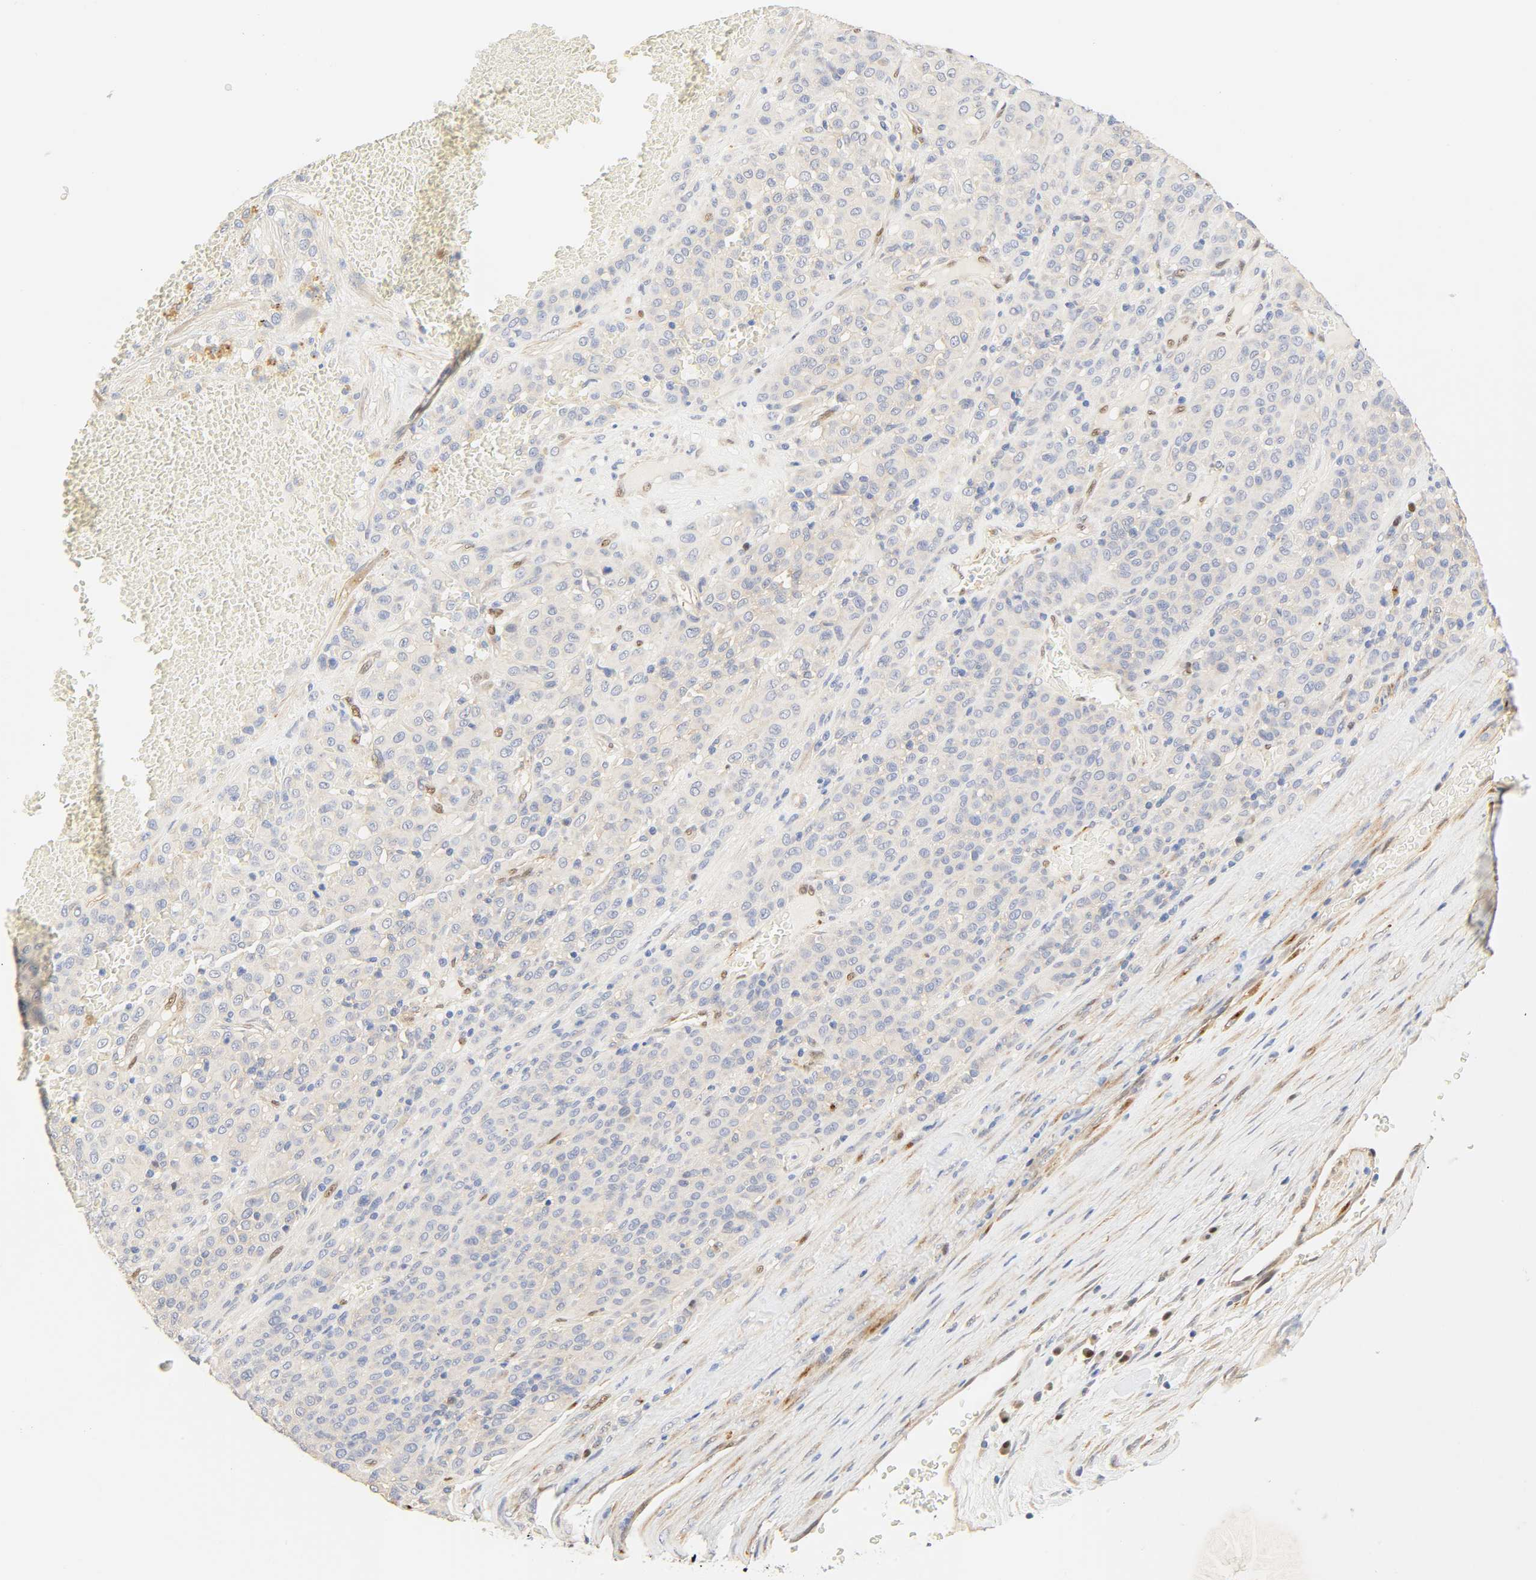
{"staining": {"intensity": "negative", "quantity": "none", "location": "none"}, "tissue": "melanoma", "cell_type": "Tumor cells", "image_type": "cancer", "snomed": [{"axis": "morphology", "description": "Malignant melanoma, Metastatic site"}, {"axis": "topography", "description": "Pancreas"}], "caption": "DAB immunohistochemical staining of human melanoma shows no significant expression in tumor cells. (Immunohistochemistry (ihc), brightfield microscopy, high magnification).", "gene": "BORCS8-MEF2B", "patient": {"sex": "female", "age": 30}}